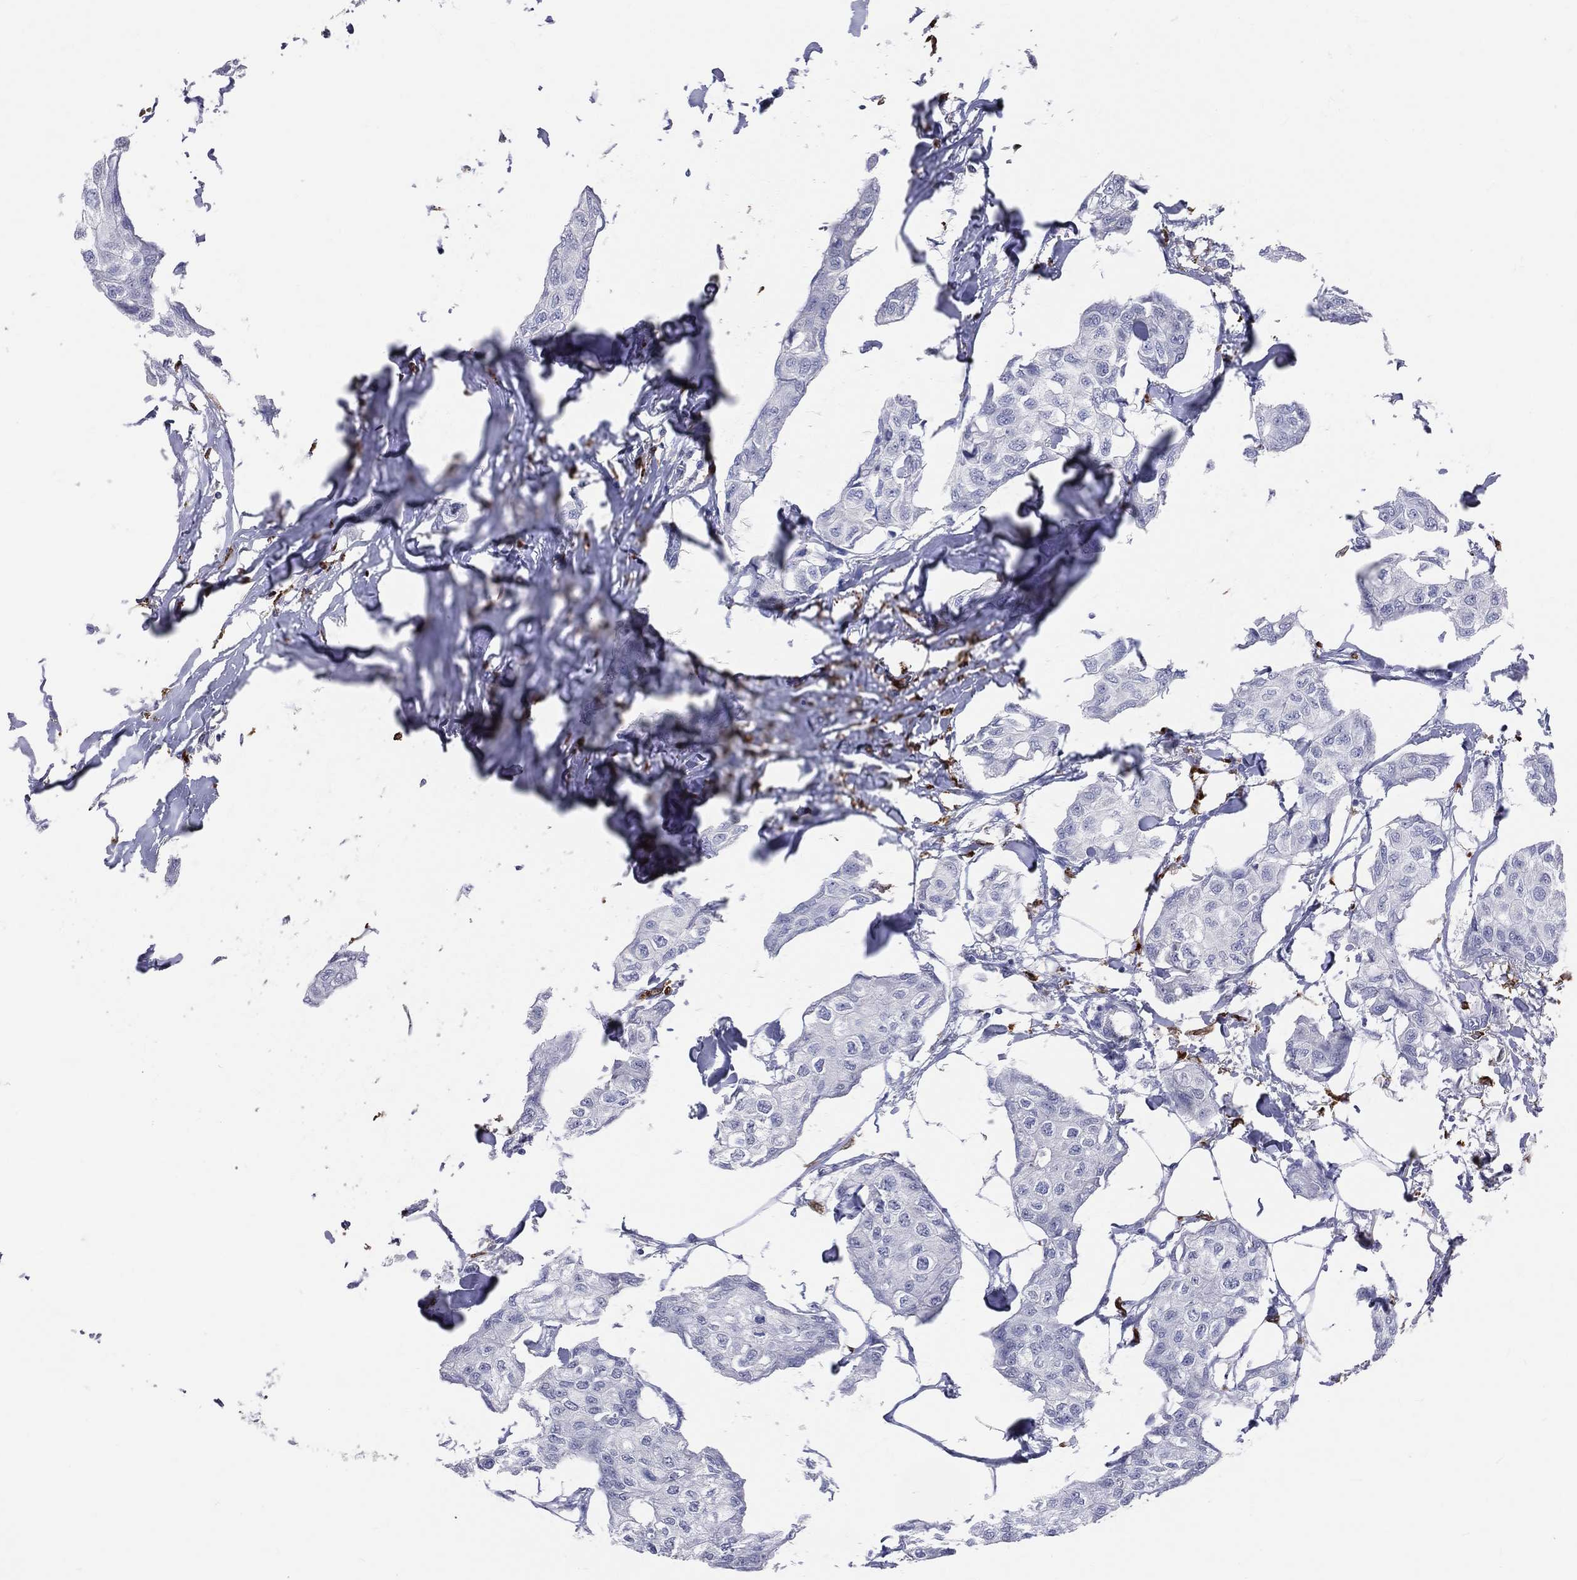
{"staining": {"intensity": "negative", "quantity": "none", "location": "none"}, "tissue": "breast cancer", "cell_type": "Tumor cells", "image_type": "cancer", "snomed": [{"axis": "morphology", "description": "Duct carcinoma"}, {"axis": "topography", "description": "Breast"}], "caption": "Immunohistochemical staining of invasive ductal carcinoma (breast) reveals no significant expression in tumor cells.", "gene": "CD74", "patient": {"sex": "female", "age": 80}}